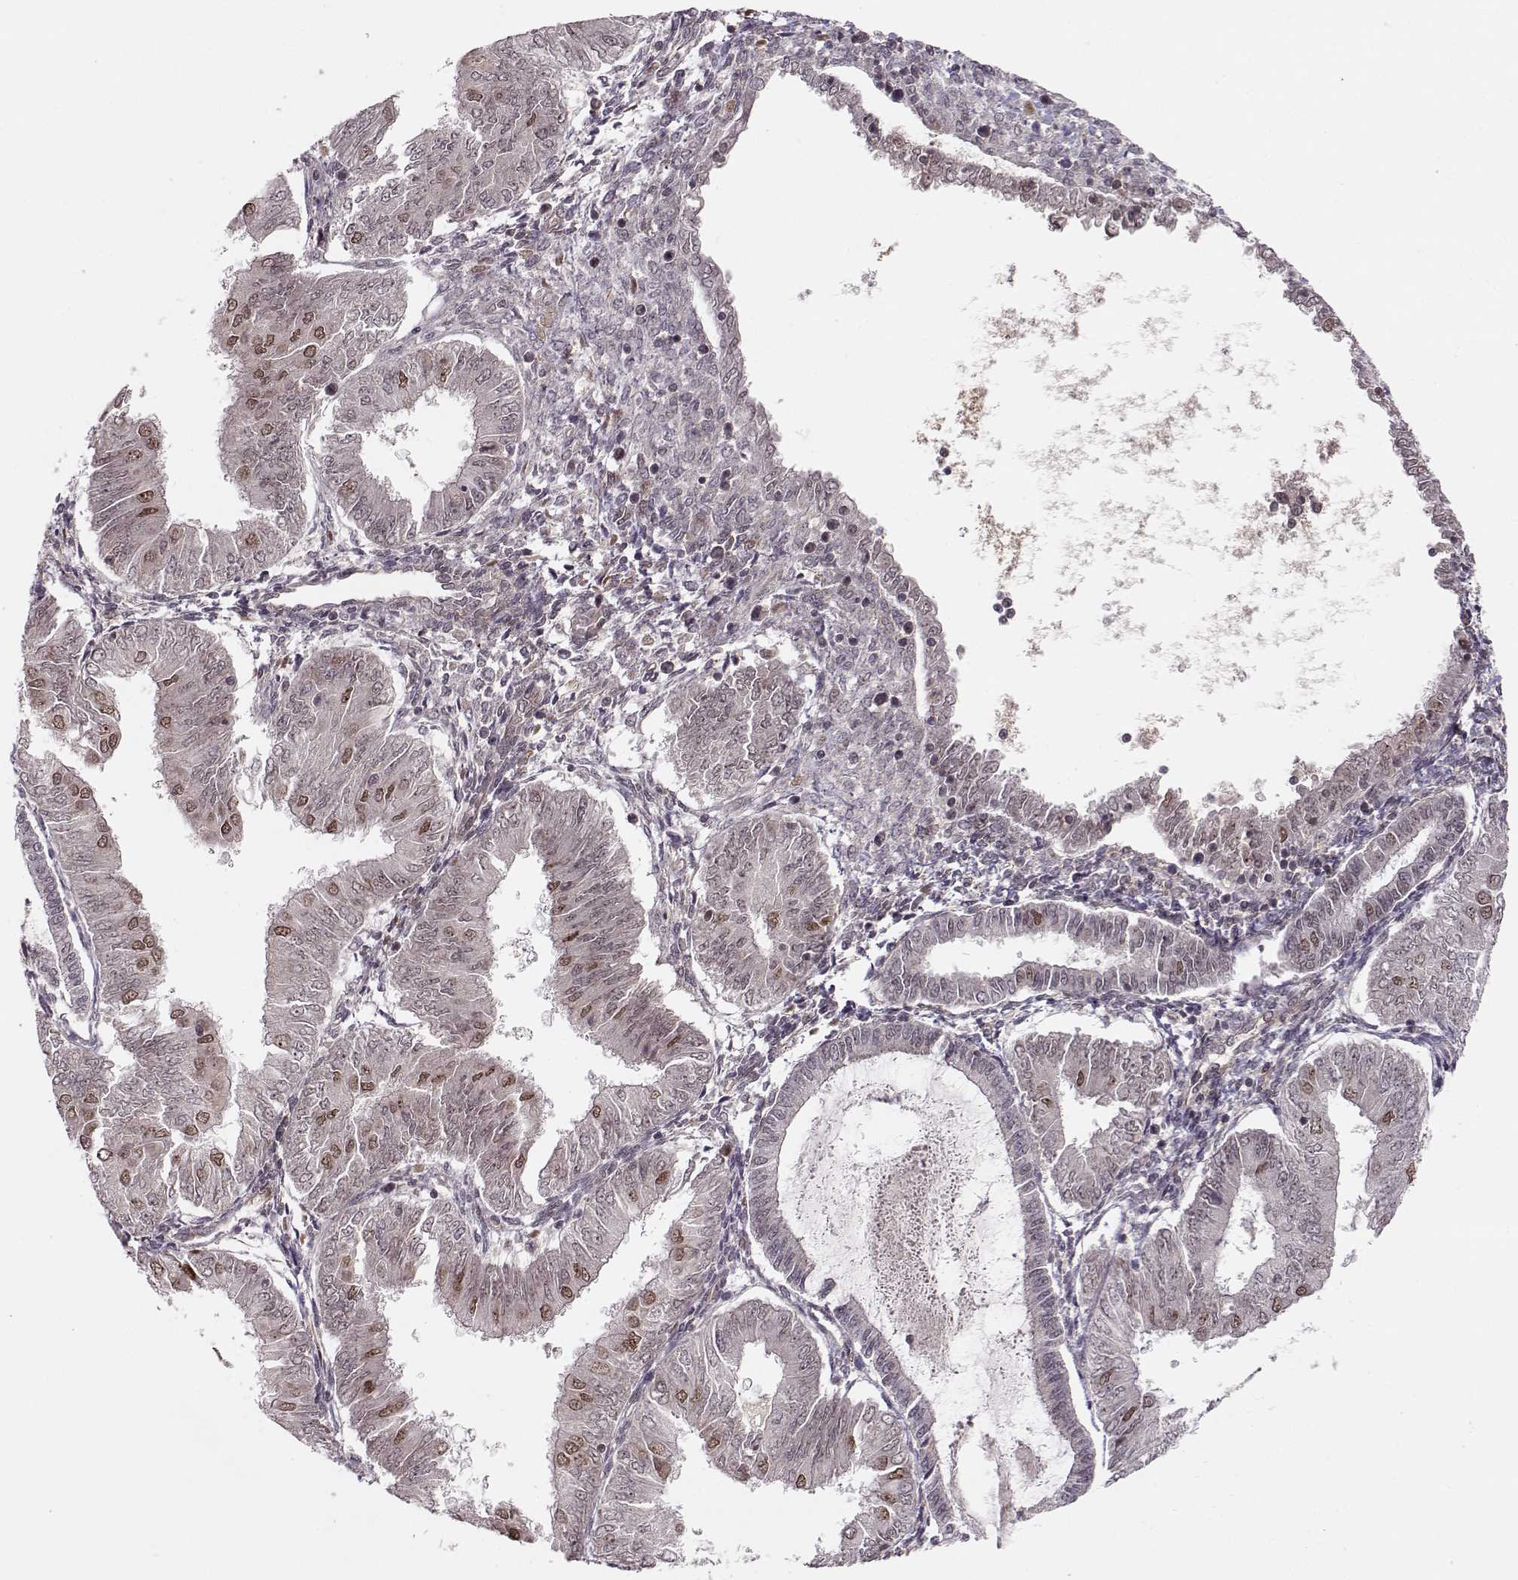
{"staining": {"intensity": "moderate", "quantity": "<25%", "location": "nuclear"}, "tissue": "endometrial cancer", "cell_type": "Tumor cells", "image_type": "cancer", "snomed": [{"axis": "morphology", "description": "Adenocarcinoma, NOS"}, {"axis": "topography", "description": "Endometrium"}], "caption": "This is an image of IHC staining of endometrial cancer, which shows moderate expression in the nuclear of tumor cells.", "gene": "CIR1", "patient": {"sex": "female", "age": 53}}